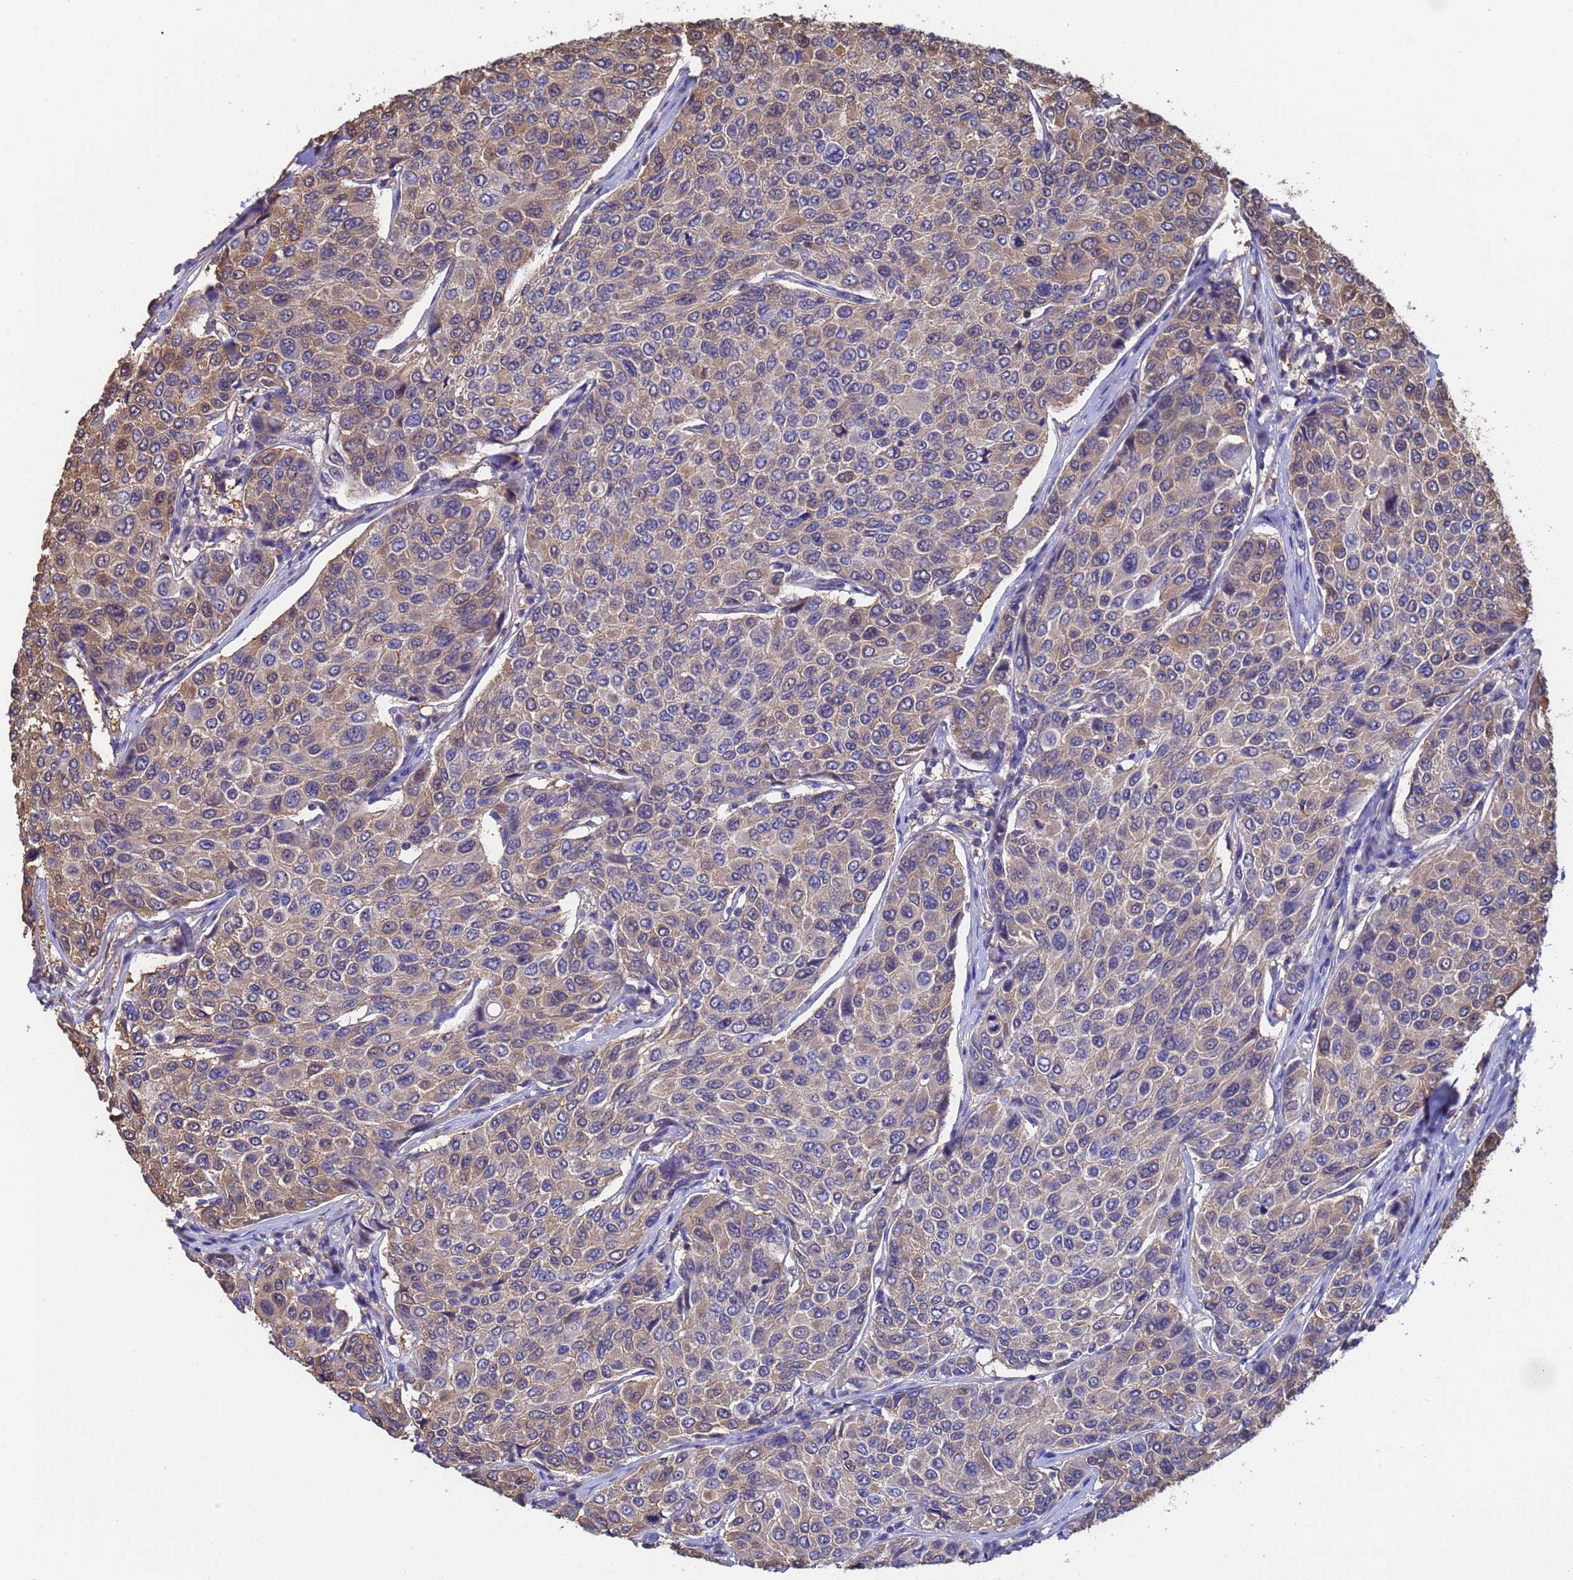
{"staining": {"intensity": "weak", "quantity": "25%-75%", "location": "cytoplasmic/membranous"}, "tissue": "breast cancer", "cell_type": "Tumor cells", "image_type": "cancer", "snomed": [{"axis": "morphology", "description": "Duct carcinoma"}, {"axis": "topography", "description": "Breast"}], "caption": "Protein expression analysis of human invasive ductal carcinoma (breast) reveals weak cytoplasmic/membranous expression in approximately 25%-75% of tumor cells. The staining was performed using DAB to visualize the protein expression in brown, while the nuclei were stained in blue with hematoxylin (Magnification: 20x).", "gene": "FAM25A", "patient": {"sex": "female", "age": 55}}